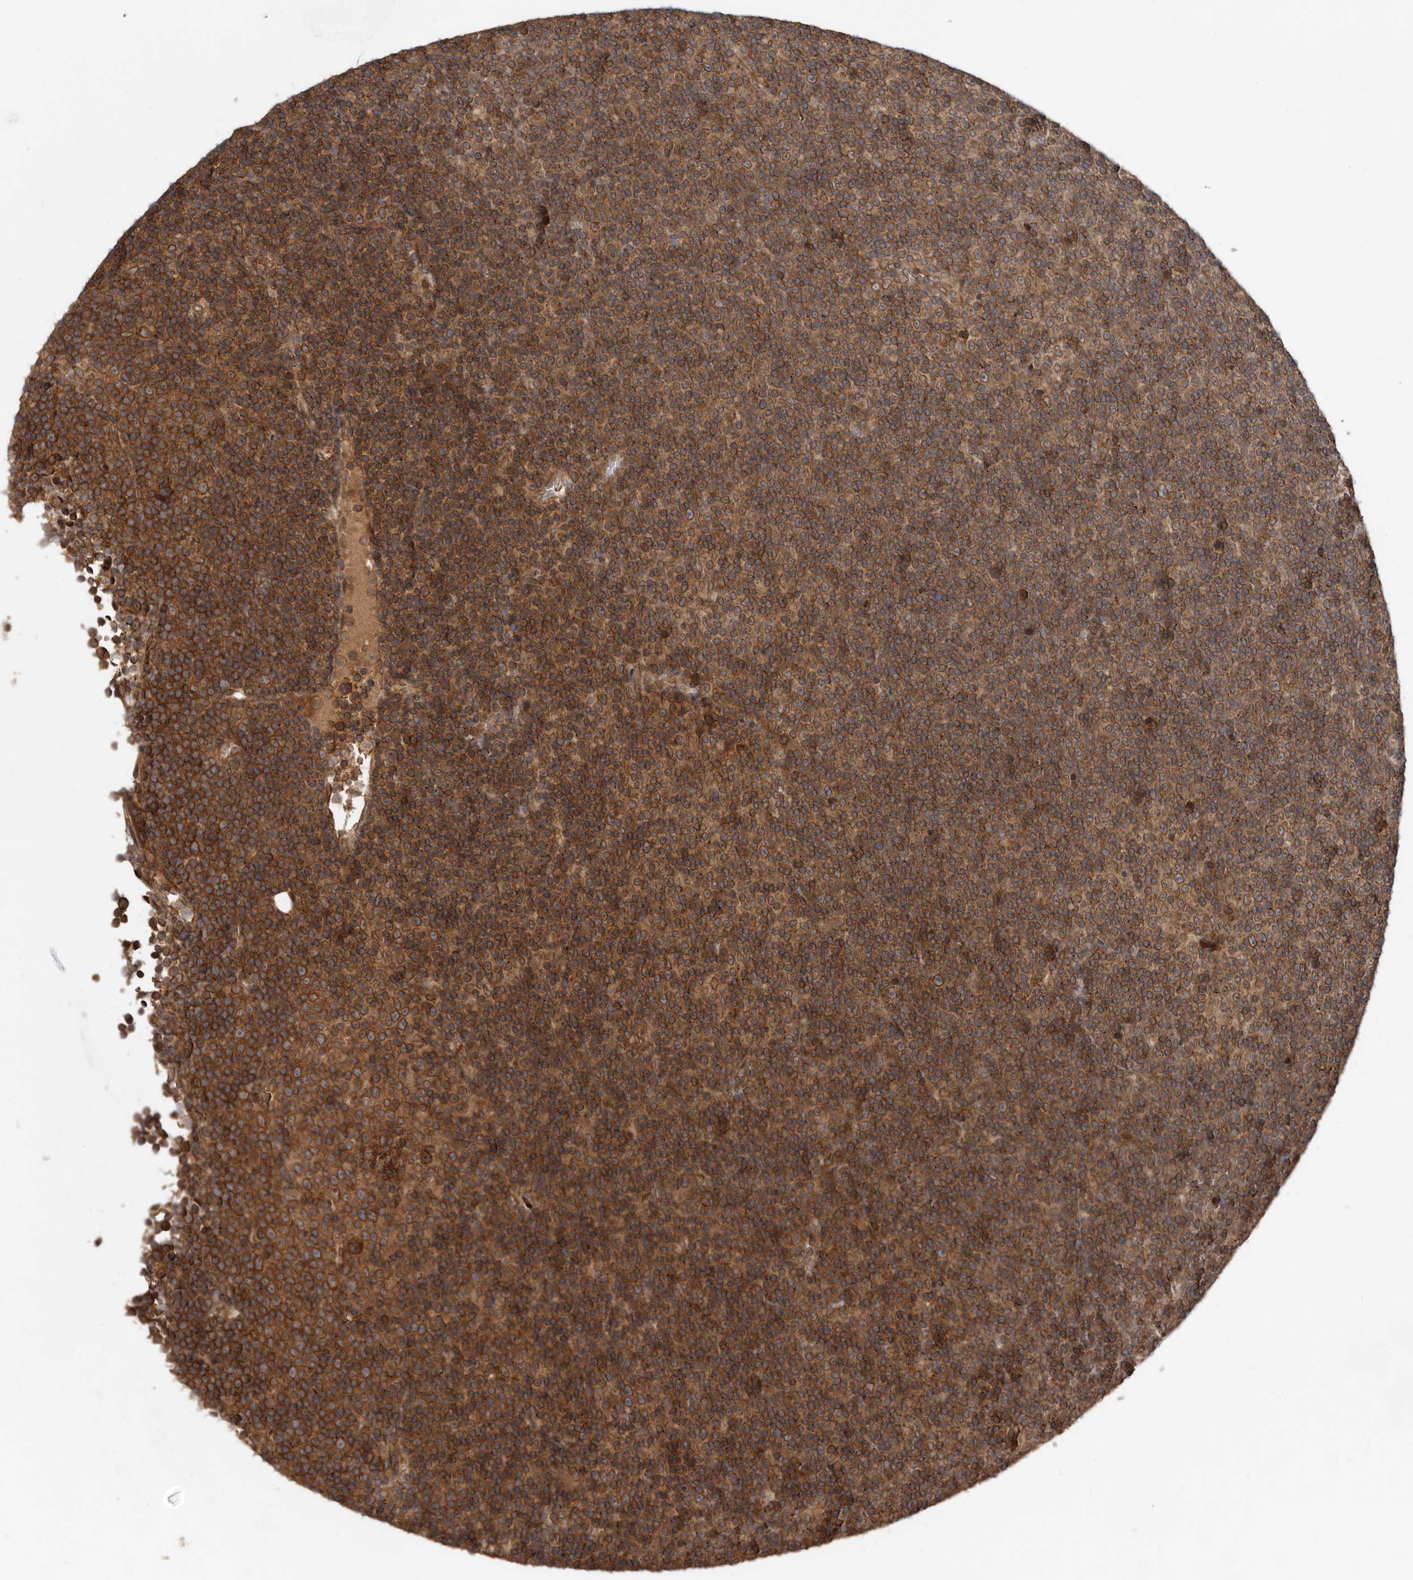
{"staining": {"intensity": "strong", "quantity": ">75%", "location": "cytoplasmic/membranous"}, "tissue": "lymphoma", "cell_type": "Tumor cells", "image_type": "cancer", "snomed": [{"axis": "morphology", "description": "Malignant lymphoma, non-Hodgkin's type, Low grade"}, {"axis": "topography", "description": "Lymph node"}], "caption": "Lymphoma was stained to show a protein in brown. There is high levels of strong cytoplasmic/membranous expression in approximately >75% of tumor cells.", "gene": "STK36", "patient": {"sex": "female", "age": 67}}